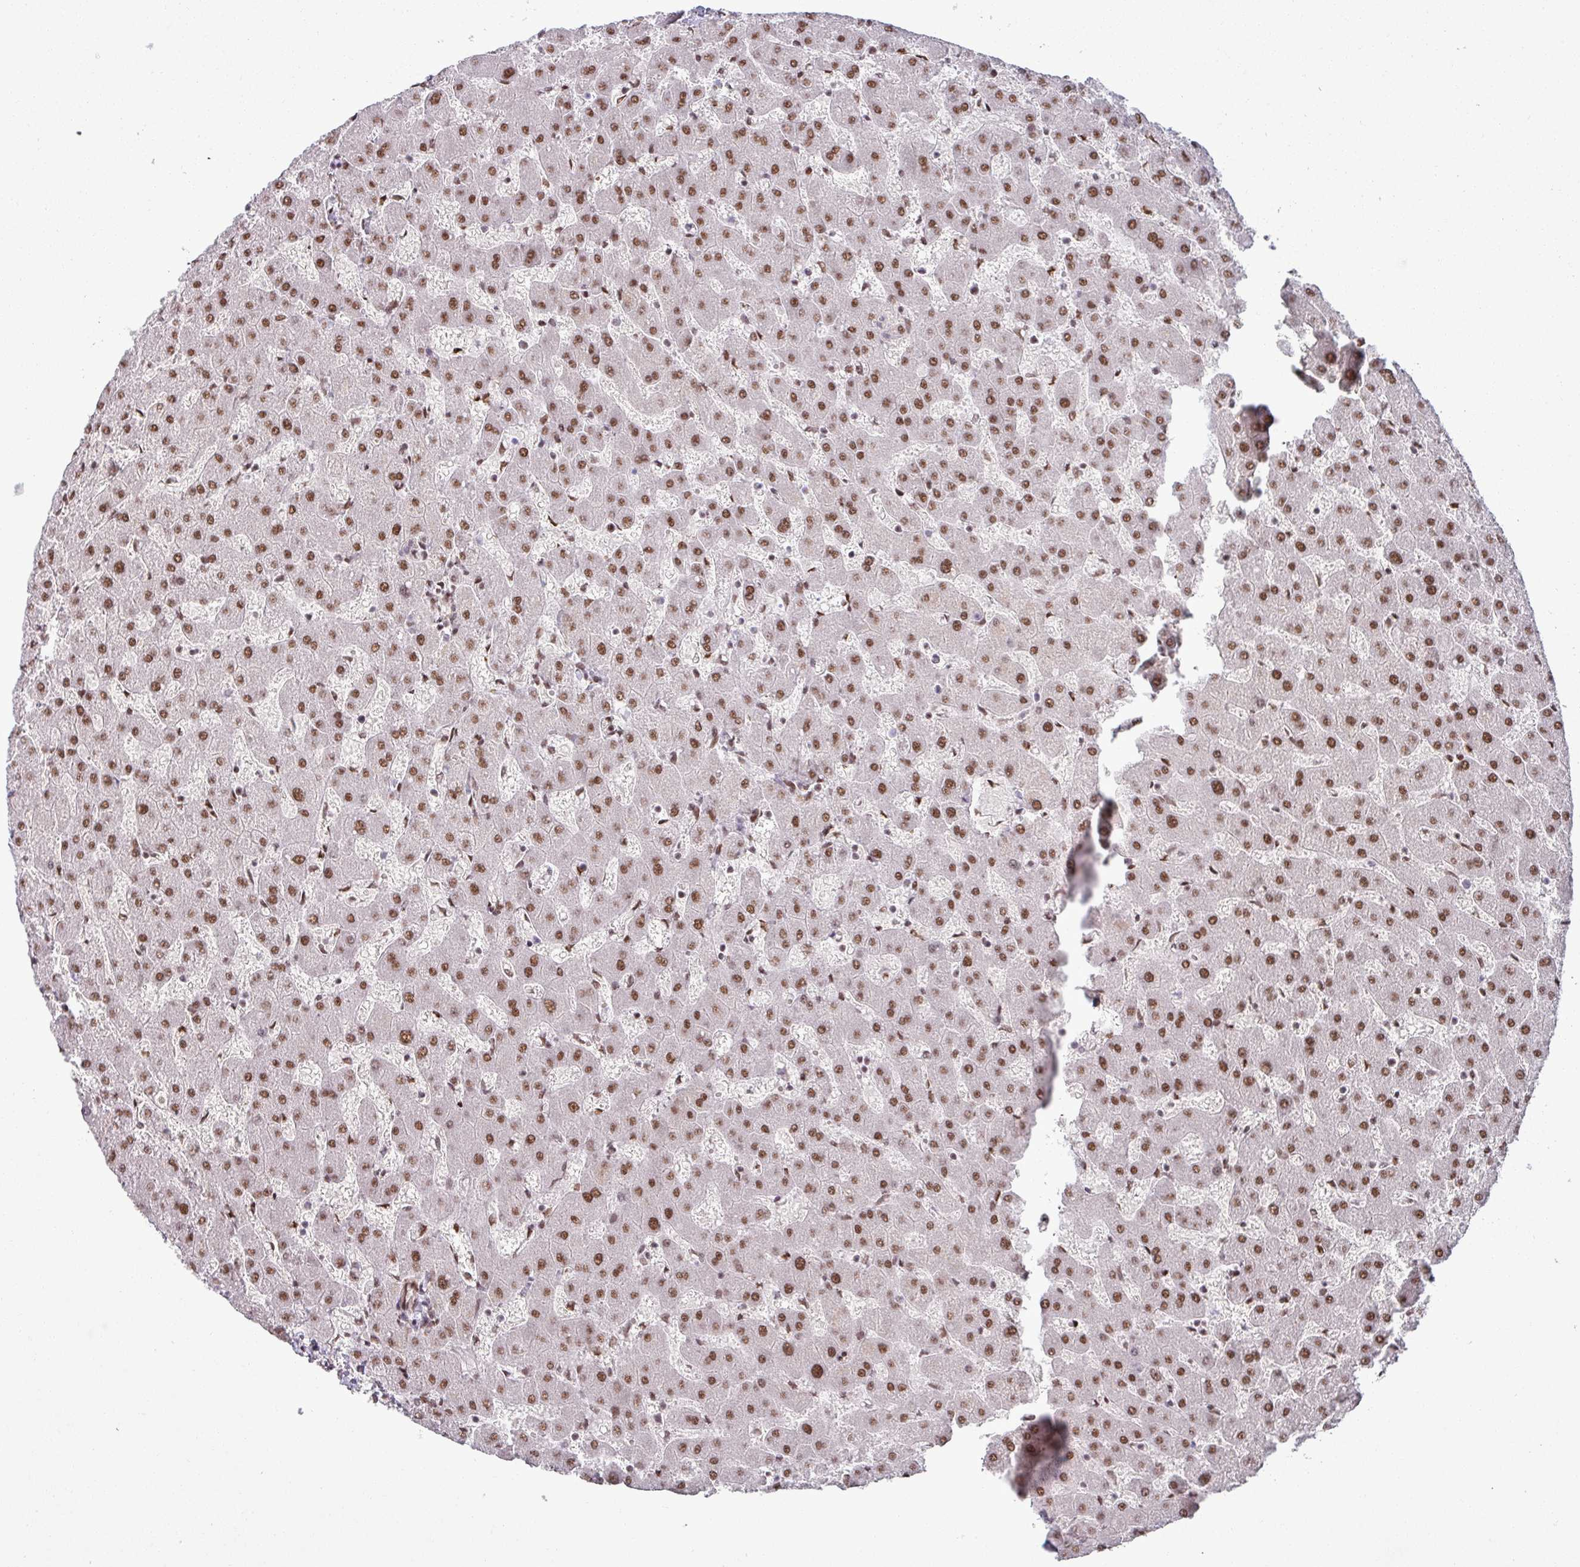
{"staining": {"intensity": "weak", "quantity": ">75%", "location": "nuclear"}, "tissue": "liver", "cell_type": "Cholangiocytes", "image_type": "normal", "snomed": [{"axis": "morphology", "description": "Normal tissue, NOS"}, {"axis": "topography", "description": "Liver"}], "caption": "Immunohistochemistry (DAB) staining of unremarkable human liver displays weak nuclear protein positivity in approximately >75% of cholangiocytes.", "gene": "PTPN20", "patient": {"sex": "female", "age": 63}}